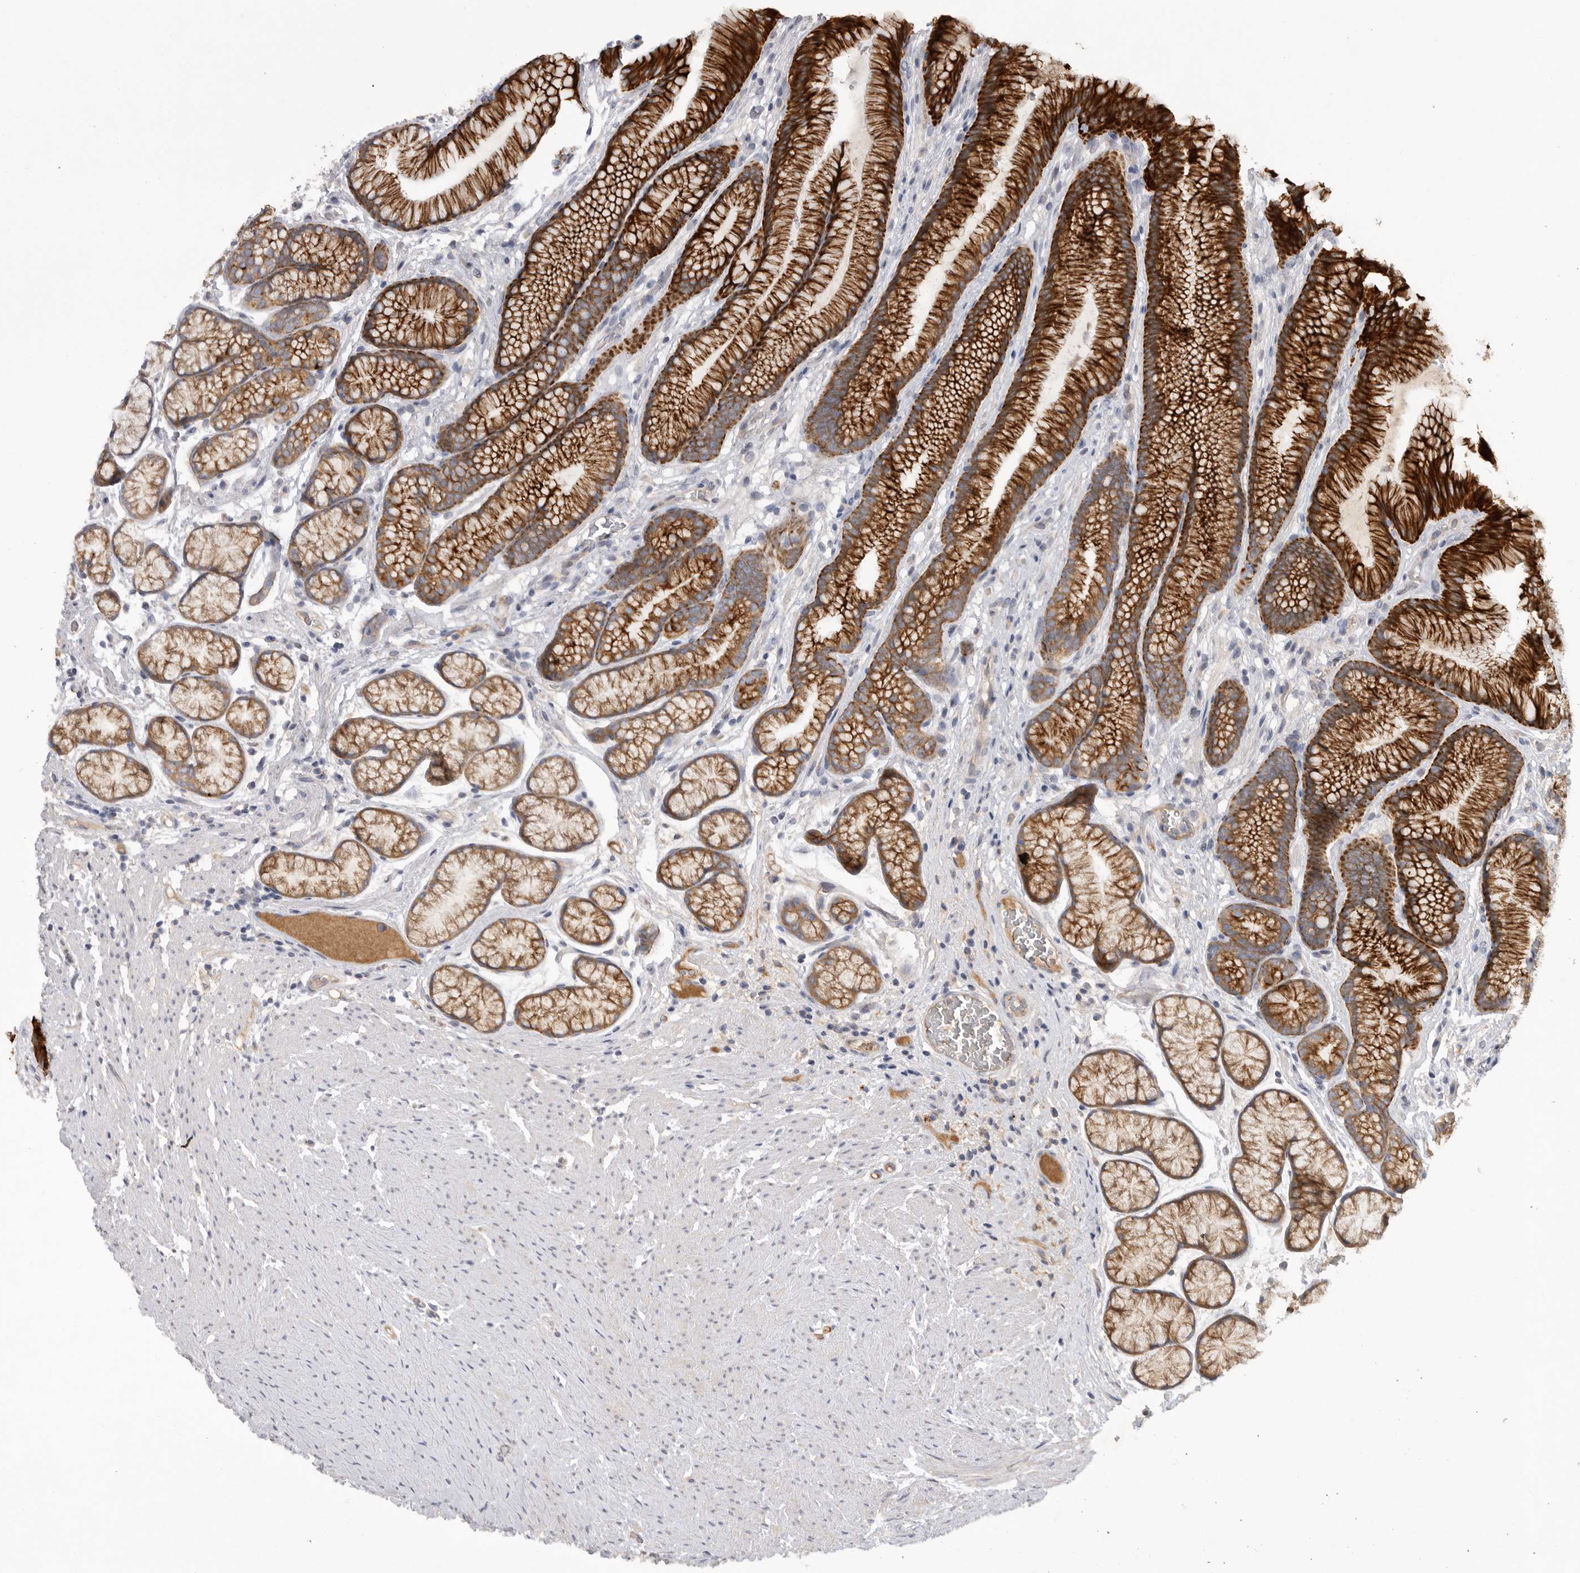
{"staining": {"intensity": "strong", "quantity": ">75%", "location": "cytoplasmic/membranous"}, "tissue": "stomach", "cell_type": "Glandular cells", "image_type": "normal", "snomed": [{"axis": "morphology", "description": "Normal tissue, NOS"}, {"axis": "topography", "description": "Stomach"}], "caption": "A micrograph showing strong cytoplasmic/membranous expression in approximately >75% of glandular cells in benign stomach, as visualized by brown immunohistochemical staining.", "gene": "DHDDS", "patient": {"sex": "male", "age": 42}}